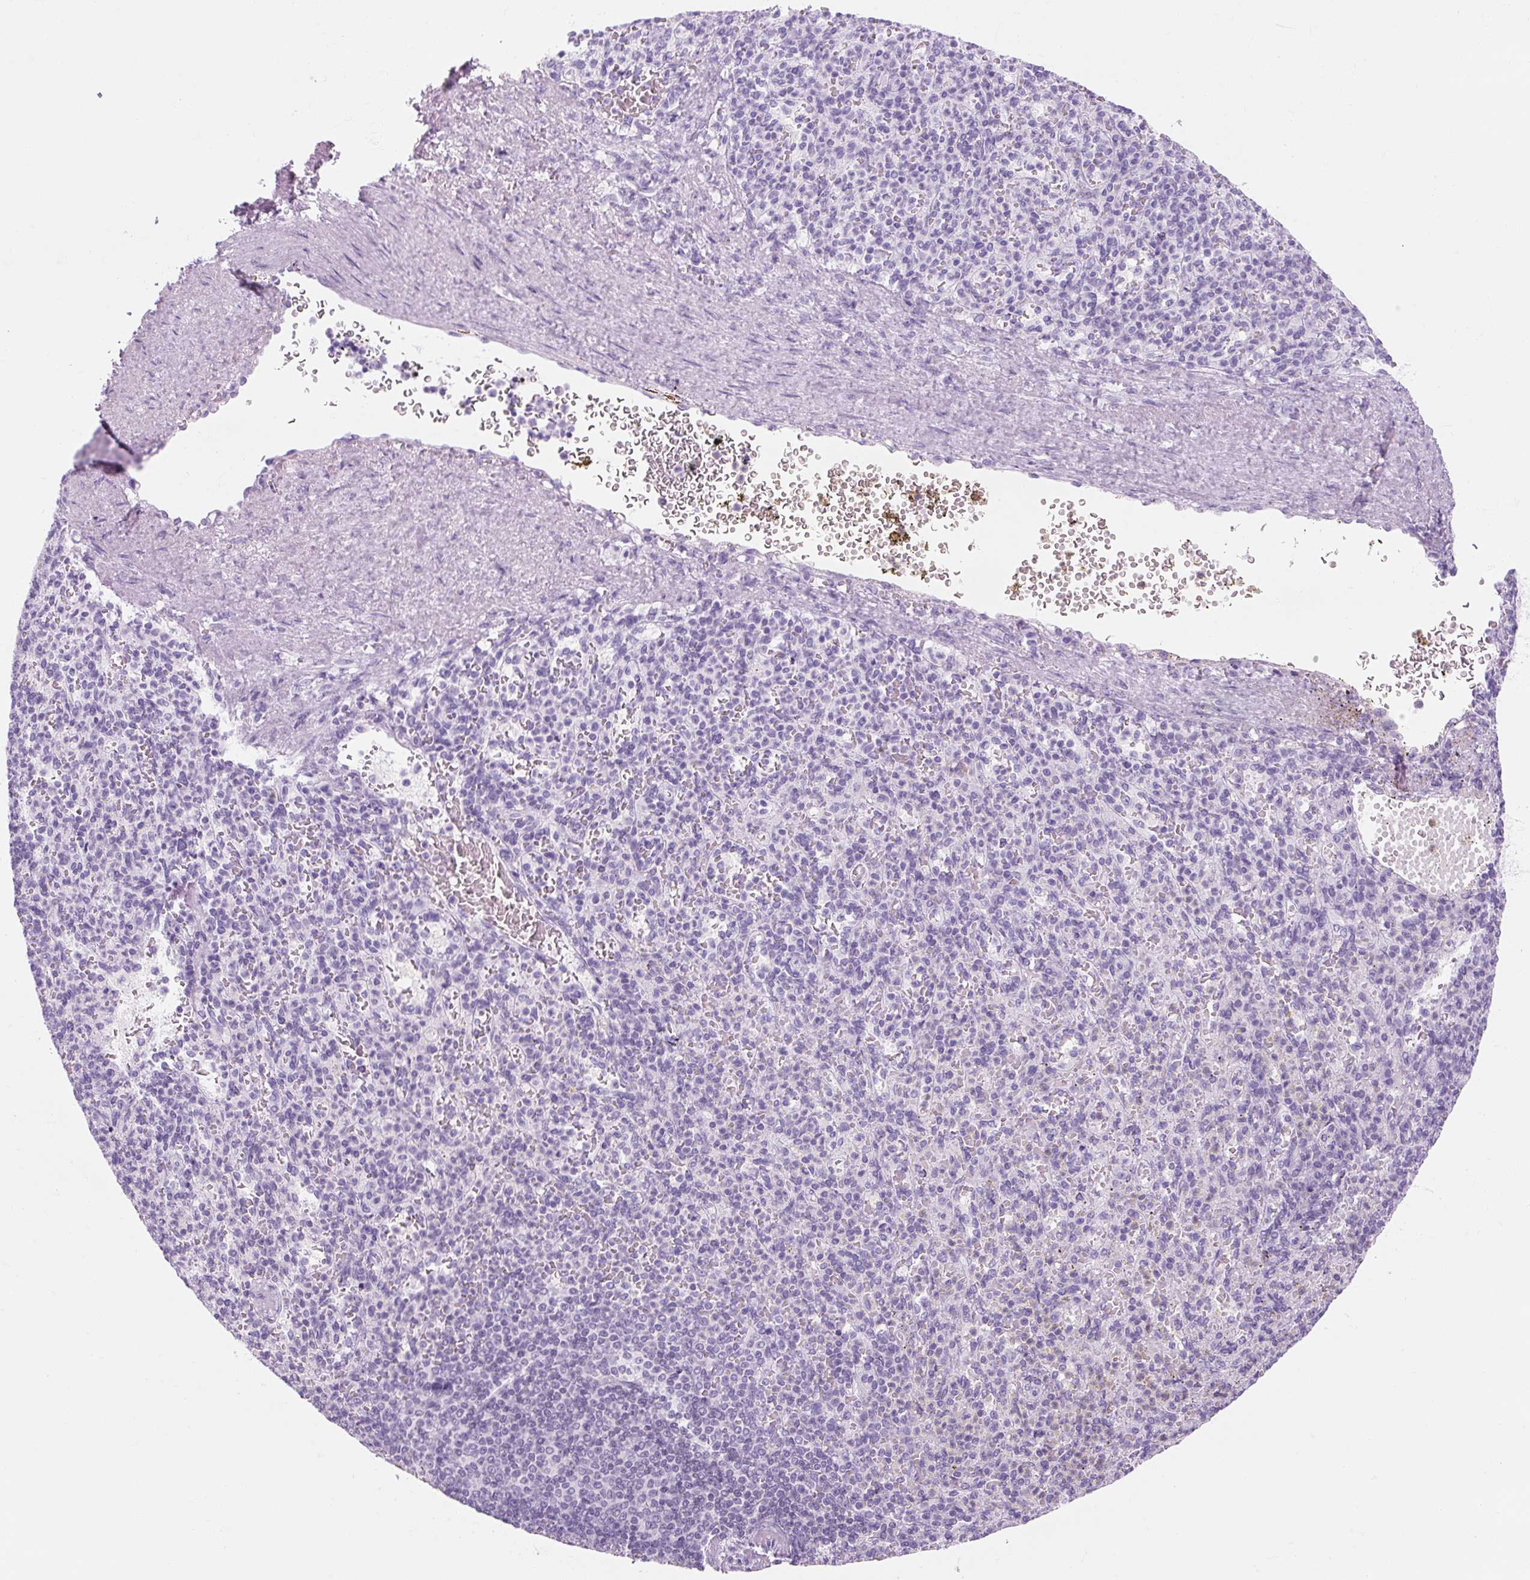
{"staining": {"intensity": "negative", "quantity": "none", "location": "none"}, "tissue": "spleen", "cell_type": "Cells in red pulp", "image_type": "normal", "snomed": [{"axis": "morphology", "description": "Normal tissue, NOS"}, {"axis": "topography", "description": "Spleen"}], "caption": "Immunohistochemical staining of normal human spleen demonstrates no significant staining in cells in red pulp.", "gene": "TIGD2", "patient": {"sex": "female", "age": 74}}